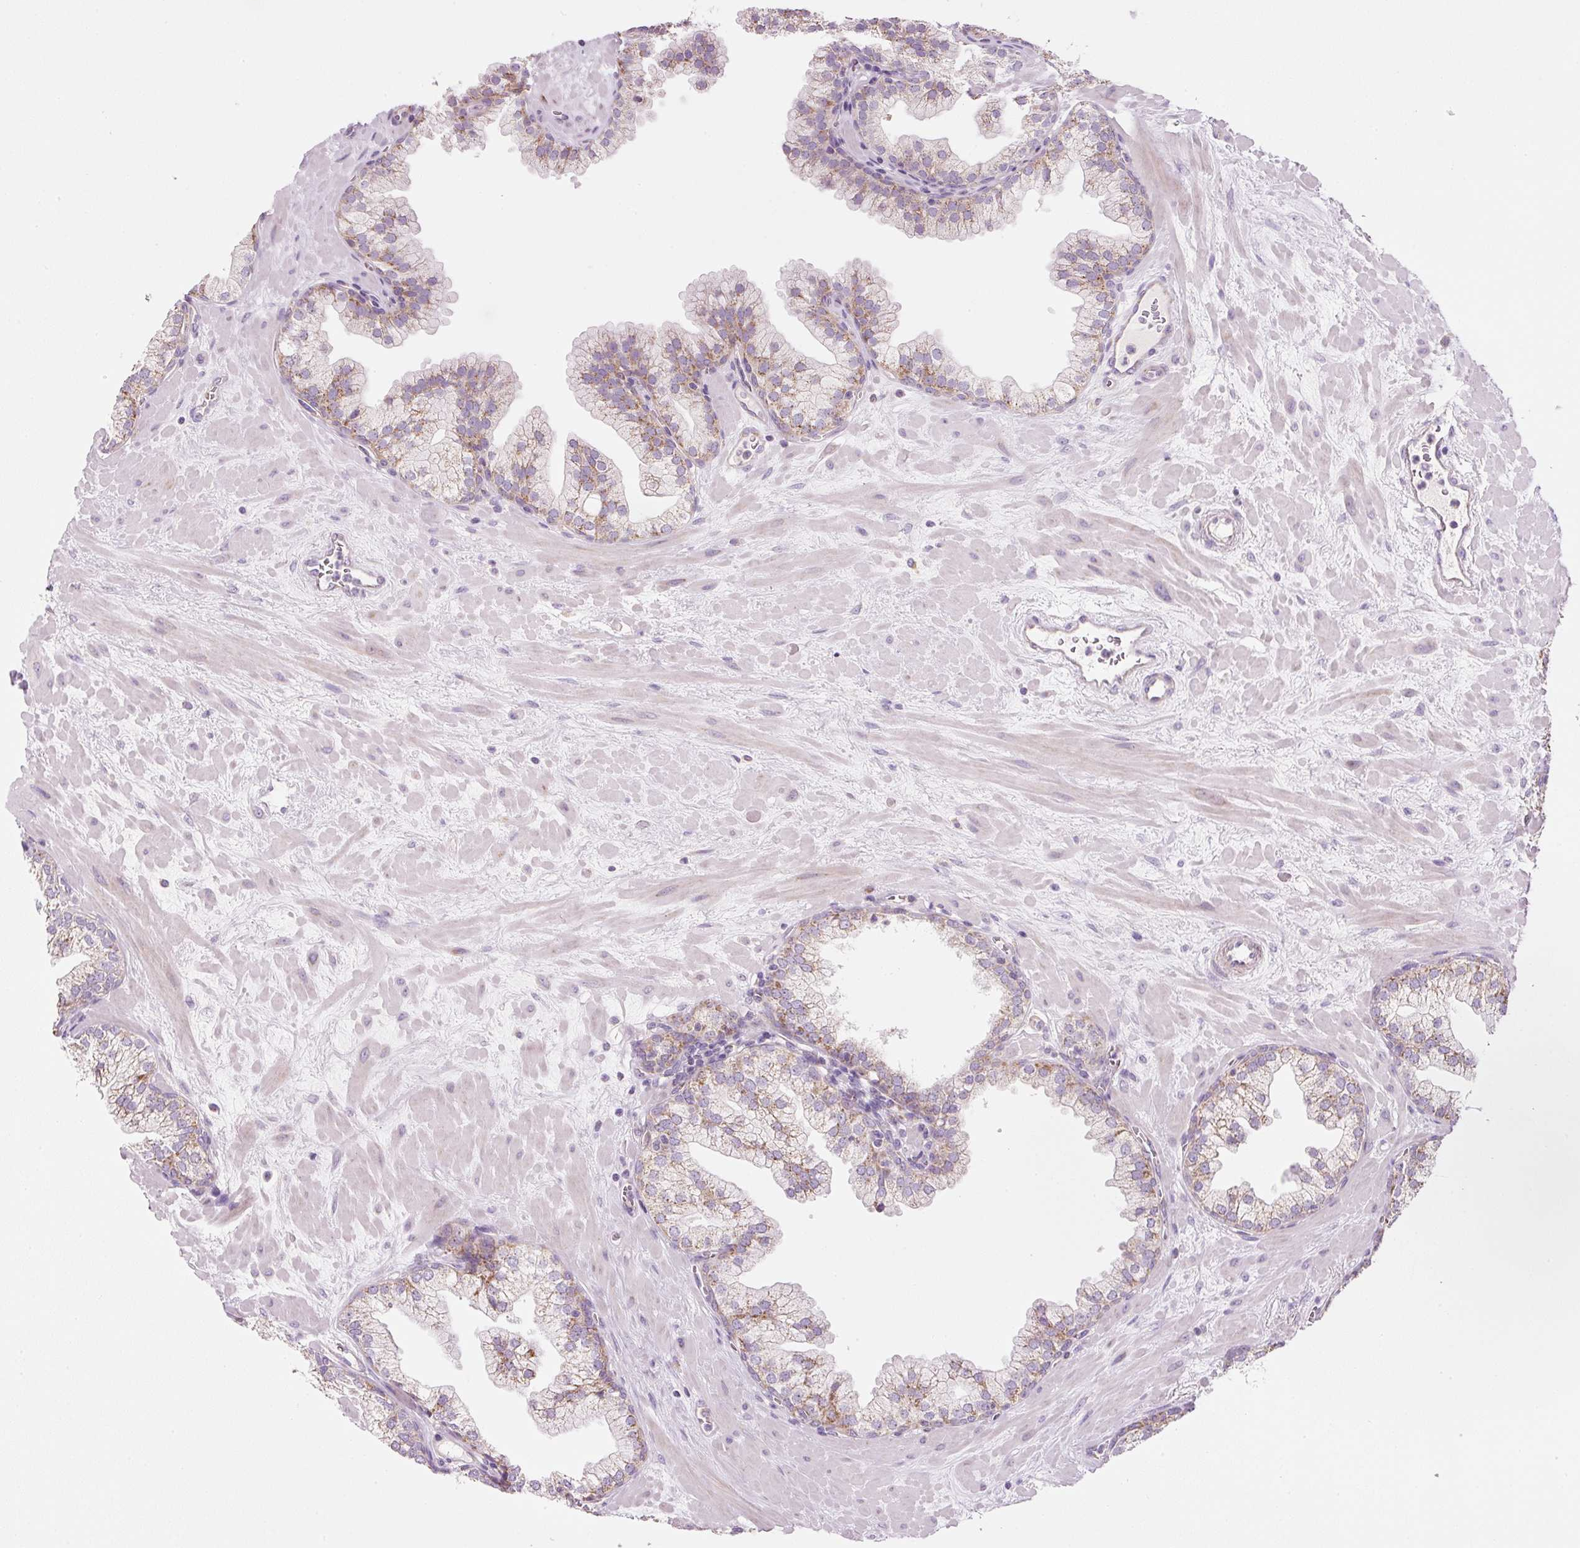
{"staining": {"intensity": "moderate", "quantity": "25%-75%", "location": "cytoplasmic/membranous"}, "tissue": "prostate", "cell_type": "Glandular cells", "image_type": "normal", "snomed": [{"axis": "morphology", "description": "Normal tissue, NOS"}, {"axis": "topography", "description": "Prostate"}, {"axis": "topography", "description": "Peripheral nerve tissue"}], "caption": "Protein expression by immunohistochemistry (IHC) shows moderate cytoplasmic/membranous staining in about 25%-75% of glandular cells in unremarkable prostate.", "gene": "NDUFA1", "patient": {"sex": "male", "age": 61}}